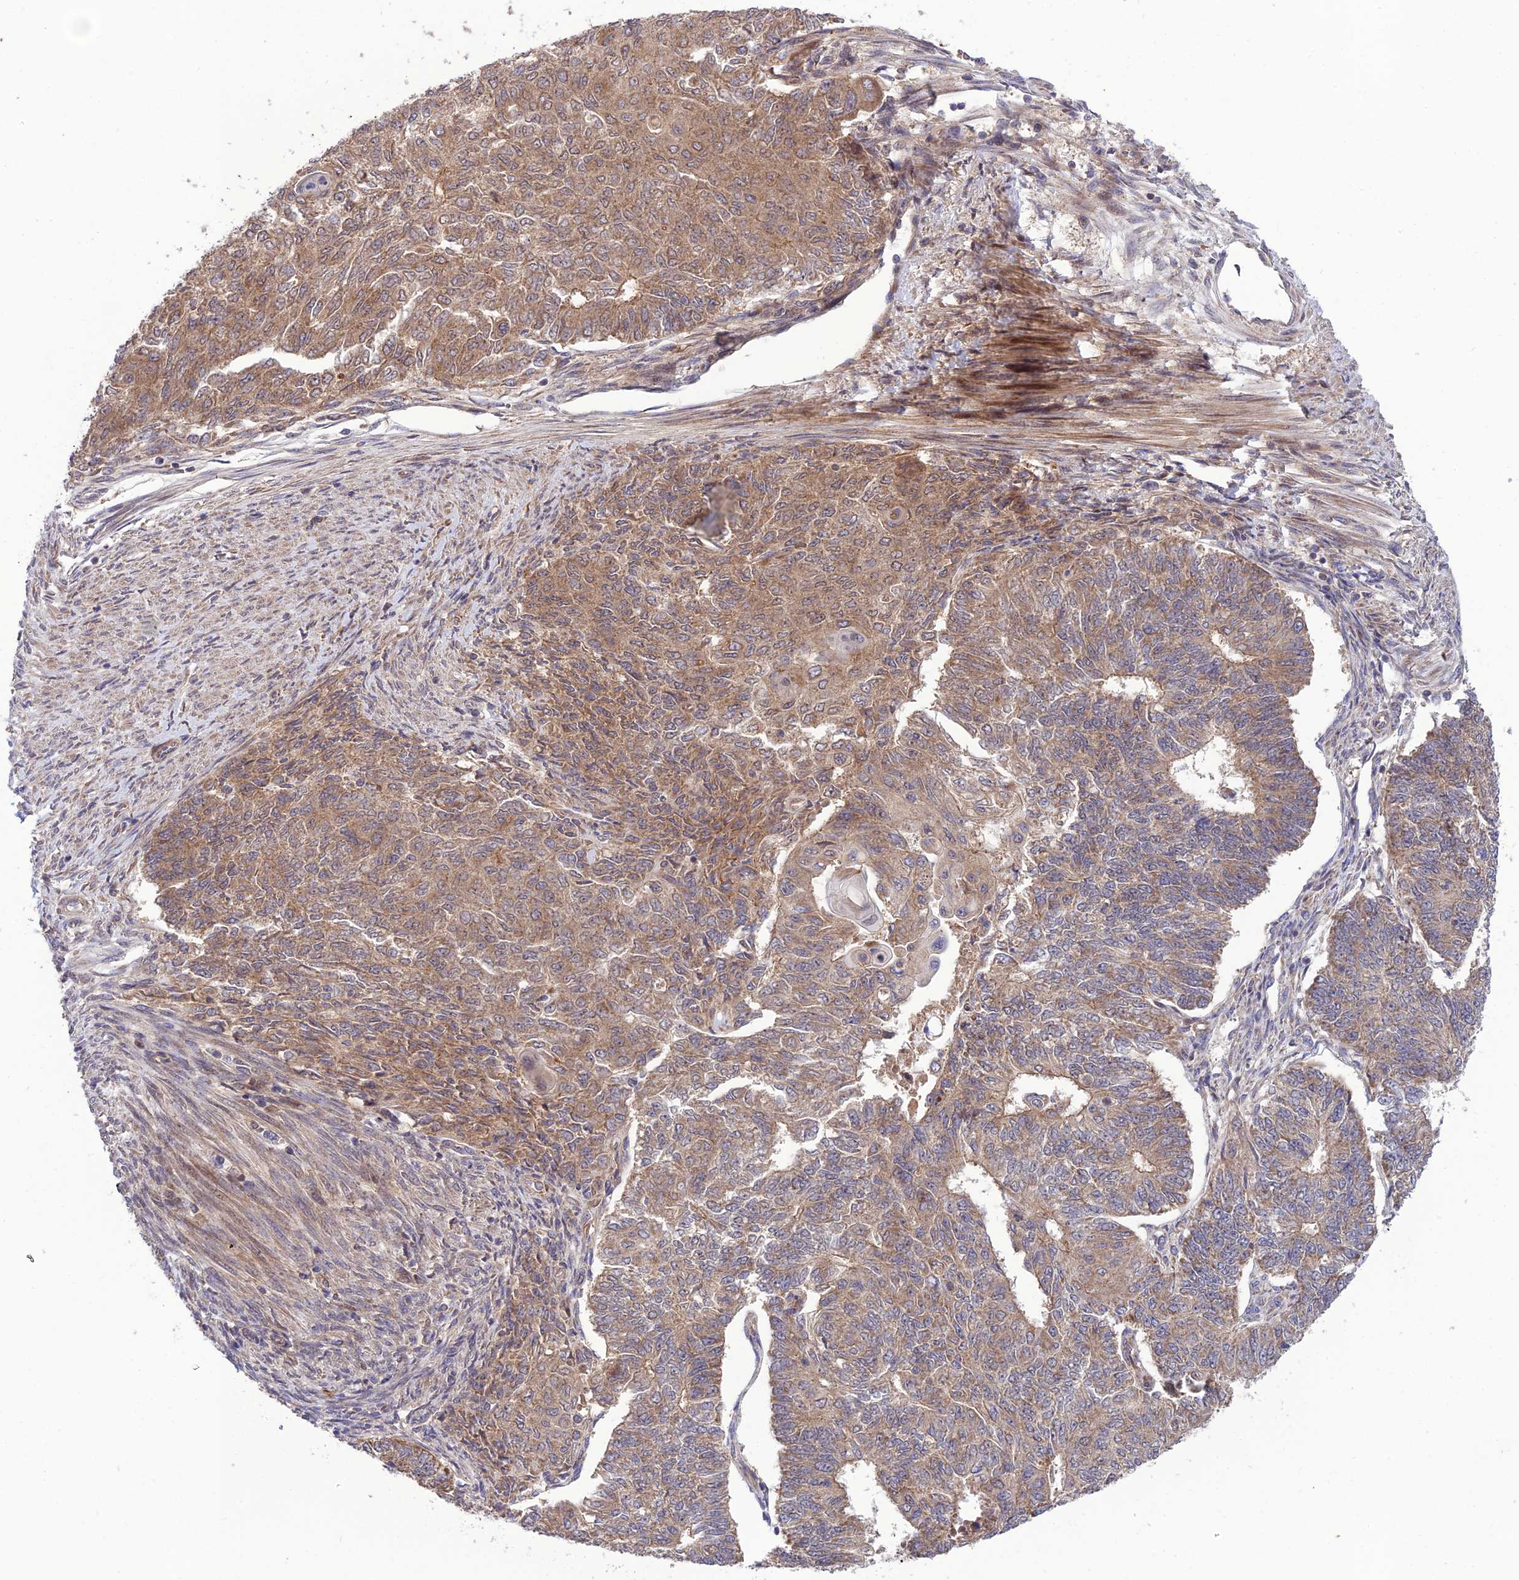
{"staining": {"intensity": "moderate", "quantity": ">75%", "location": "cytoplasmic/membranous"}, "tissue": "endometrial cancer", "cell_type": "Tumor cells", "image_type": "cancer", "snomed": [{"axis": "morphology", "description": "Adenocarcinoma, NOS"}, {"axis": "topography", "description": "Endometrium"}], "caption": "Human endometrial cancer stained for a protein (brown) shows moderate cytoplasmic/membranous positive positivity in about >75% of tumor cells.", "gene": "PLEKHG2", "patient": {"sex": "female", "age": 32}}